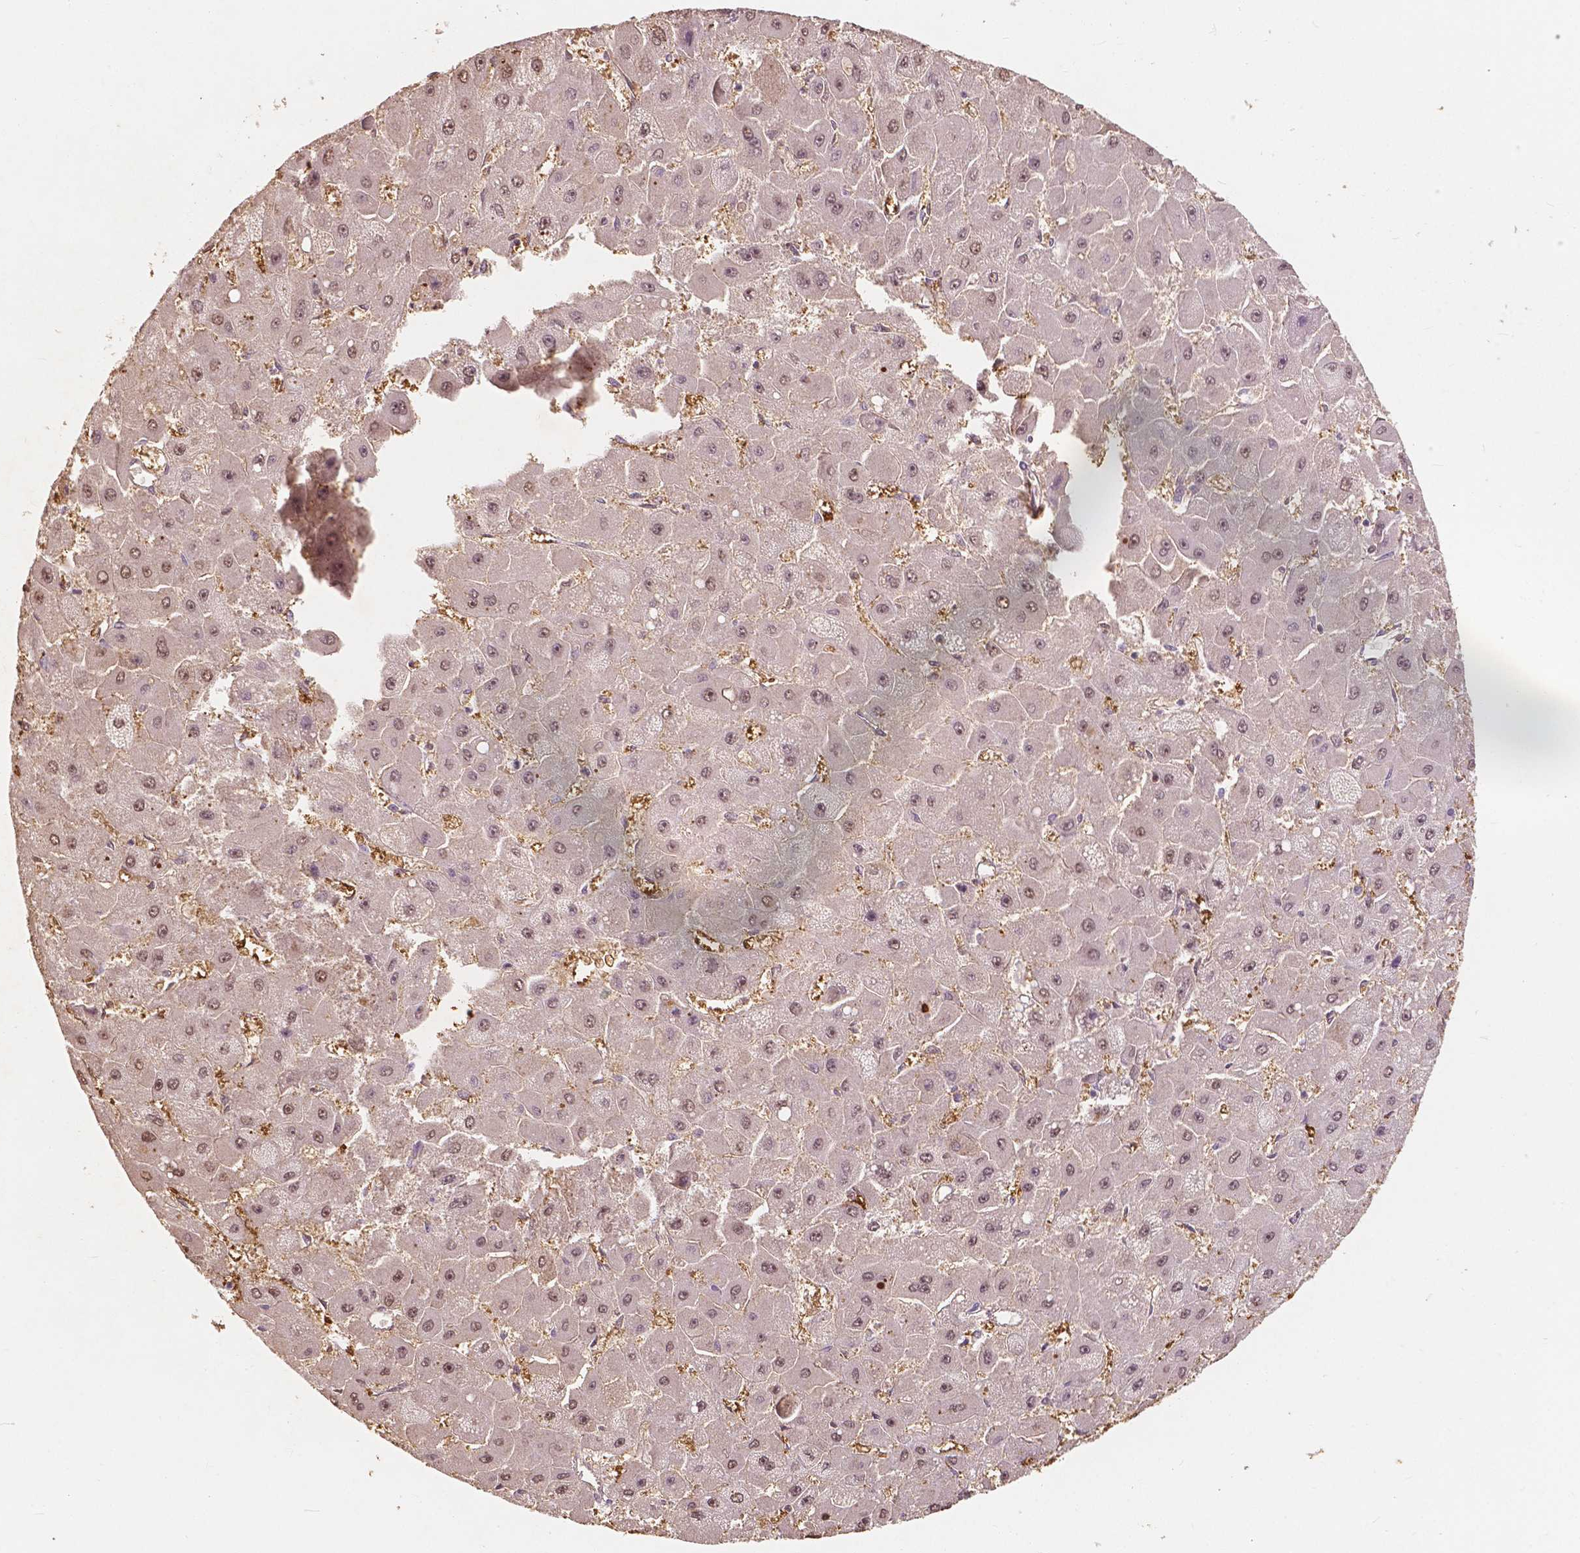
{"staining": {"intensity": "weak", "quantity": "25%-75%", "location": "nuclear"}, "tissue": "liver cancer", "cell_type": "Tumor cells", "image_type": "cancer", "snomed": [{"axis": "morphology", "description": "Carcinoma, Hepatocellular, NOS"}, {"axis": "topography", "description": "Liver"}], "caption": "Protein expression analysis of human liver hepatocellular carcinoma reveals weak nuclear expression in approximately 25%-75% of tumor cells. (DAB IHC with brightfield microscopy, high magnification).", "gene": "SAT2", "patient": {"sex": "female", "age": 25}}